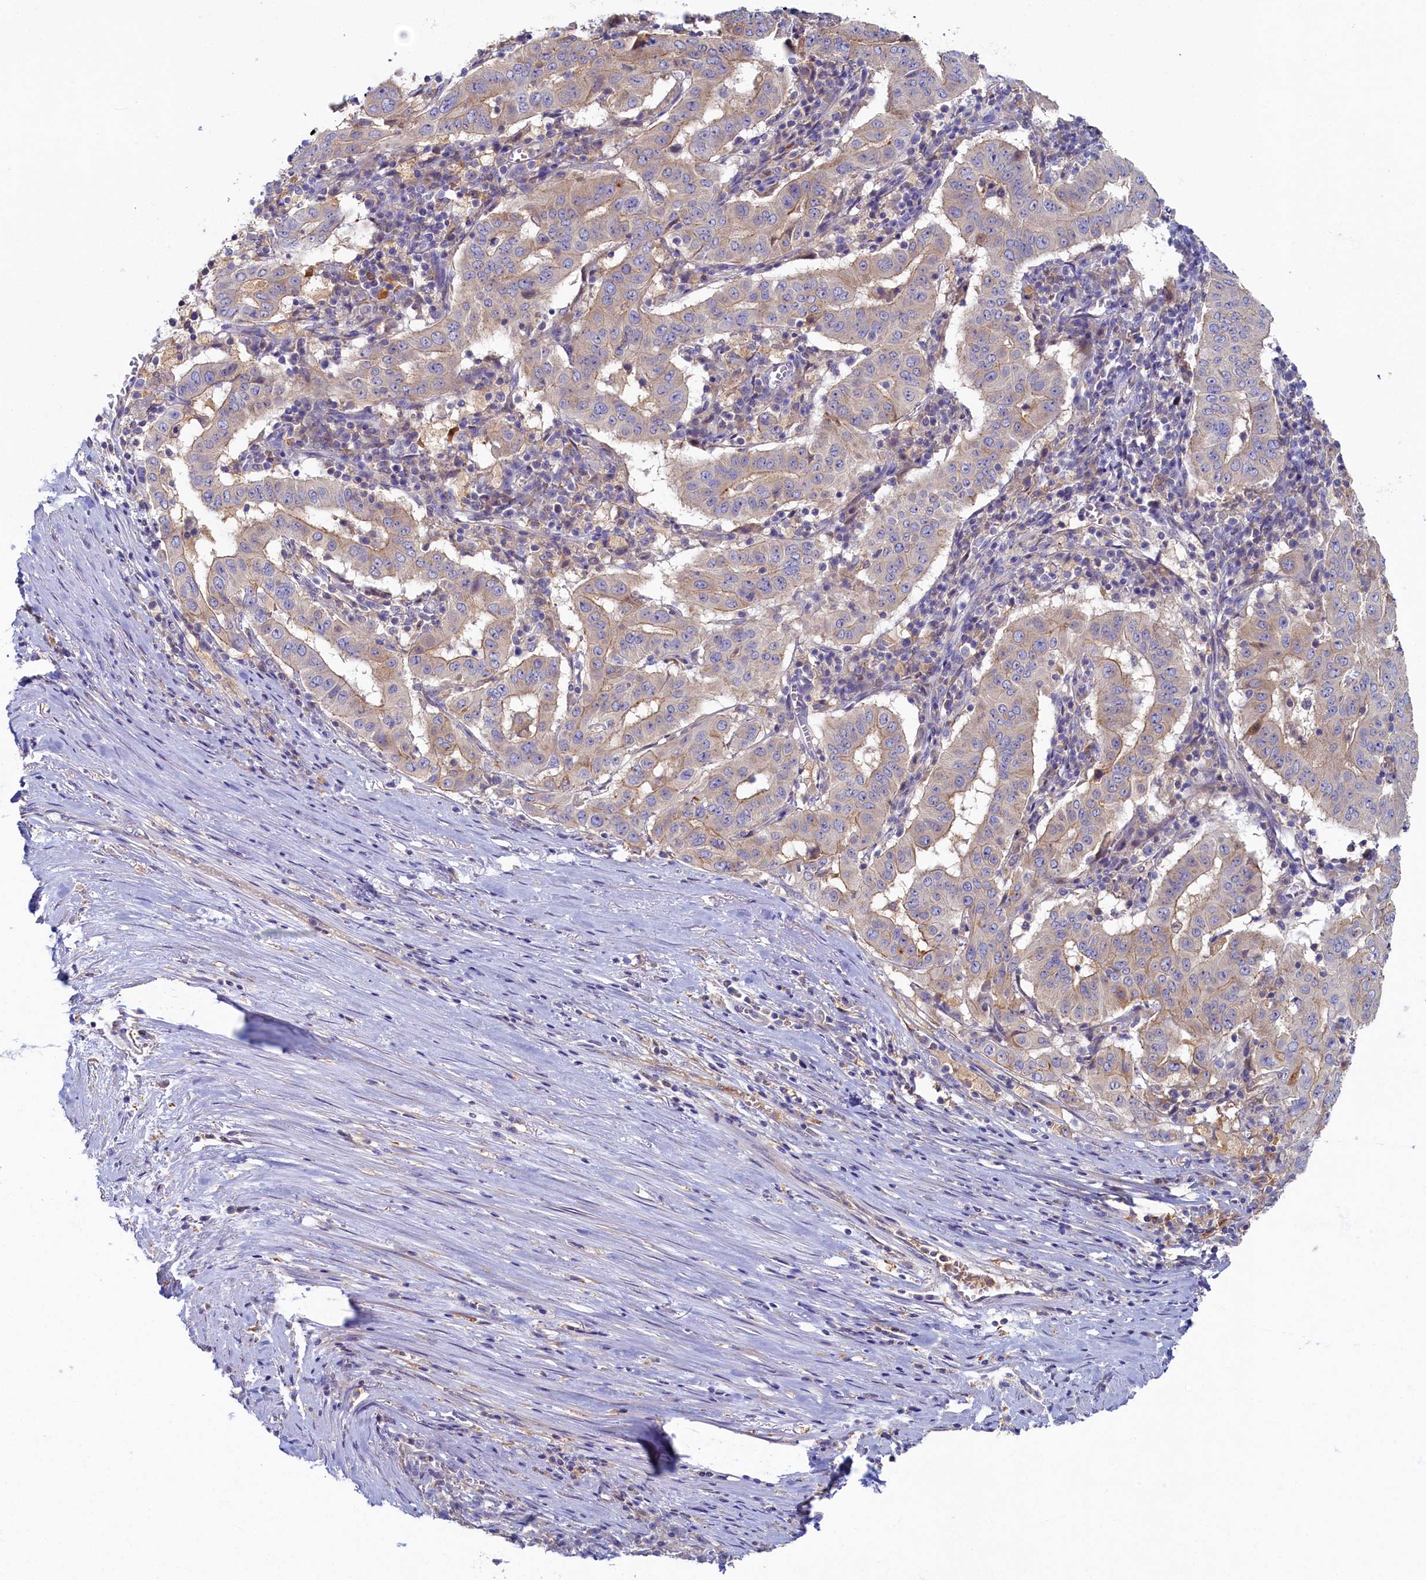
{"staining": {"intensity": "weak", "quantity": "25%-75%", "location": "cytoplasmic/membranous"}, "tissue": "pancreatic cancer", "cell_type": "Tumor cells", "image_type": "cancer", "snomed": [{"axis": "morphology", "description": "Adenocarcinoma, NOS"}, {"axis": "topography", "description": "Pancreas"}], "caption": "Tumor cells exhibit weak cytoplasmic/membranous positivity in approximately 25%-75% of cells in adenocarcinoma (pancreatic).", "gene": "TIMM8B", "patient": {"sex": "male", "age": 63}}